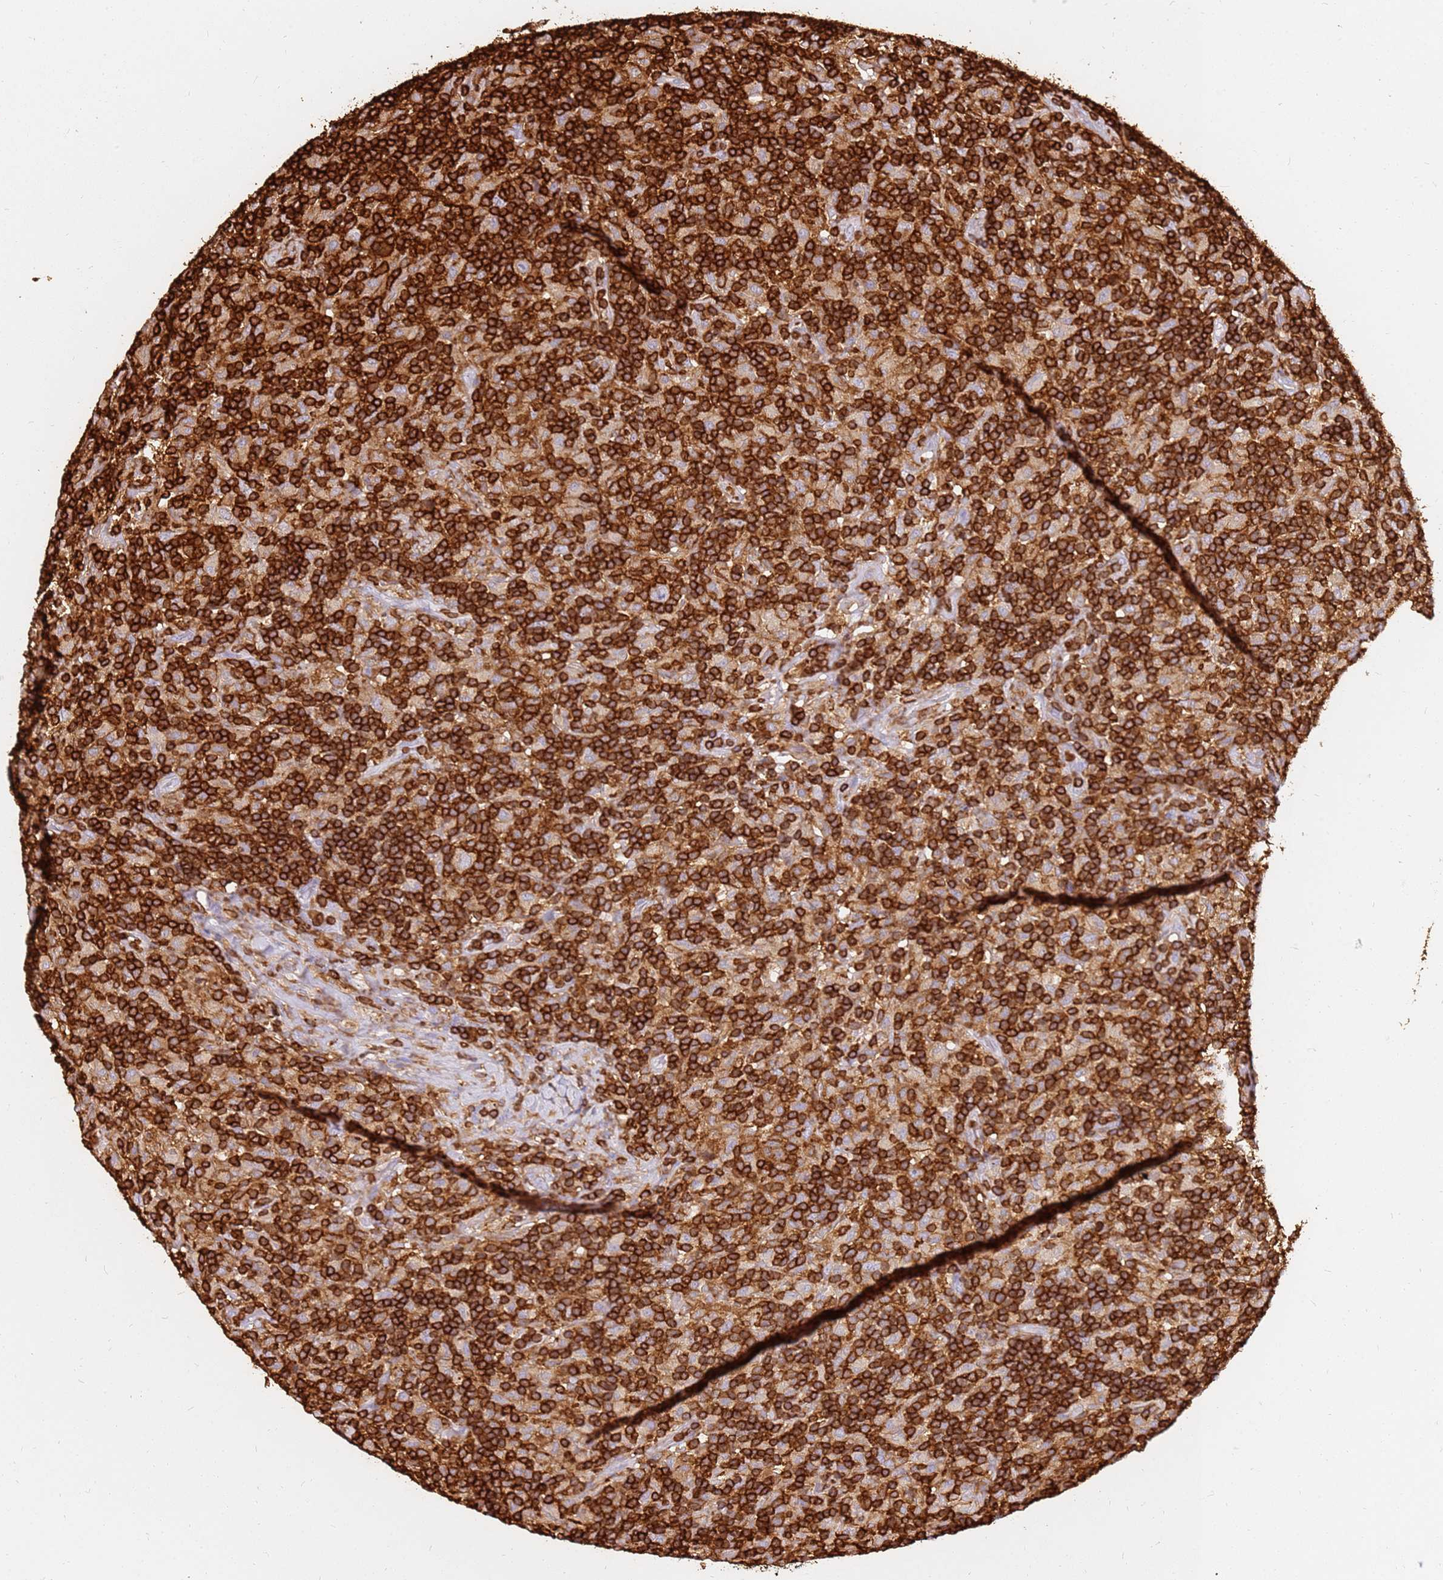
{"staining": {"intensity": "weak", "quantity": "25%-75%", "location": "cytoplasmic/membranous"}, "tissue": "lymphoma", "cell_type": "Tumor cells", "image_type": "cancer", "snomed": [{"axis": "morphology", "description": "Hodgkin's disease, NOS"}, {"axis": "topography", "description": "Lymph node"}], "caption": "About 25%-75% of tumor cells in human lymphoma exhibit weak cytoplasmic/membranous protein positivity as visualized by brown immunohistochemical staining.", "gene": "CORO1A", "patient": {"sex": "male", "age": 70}}